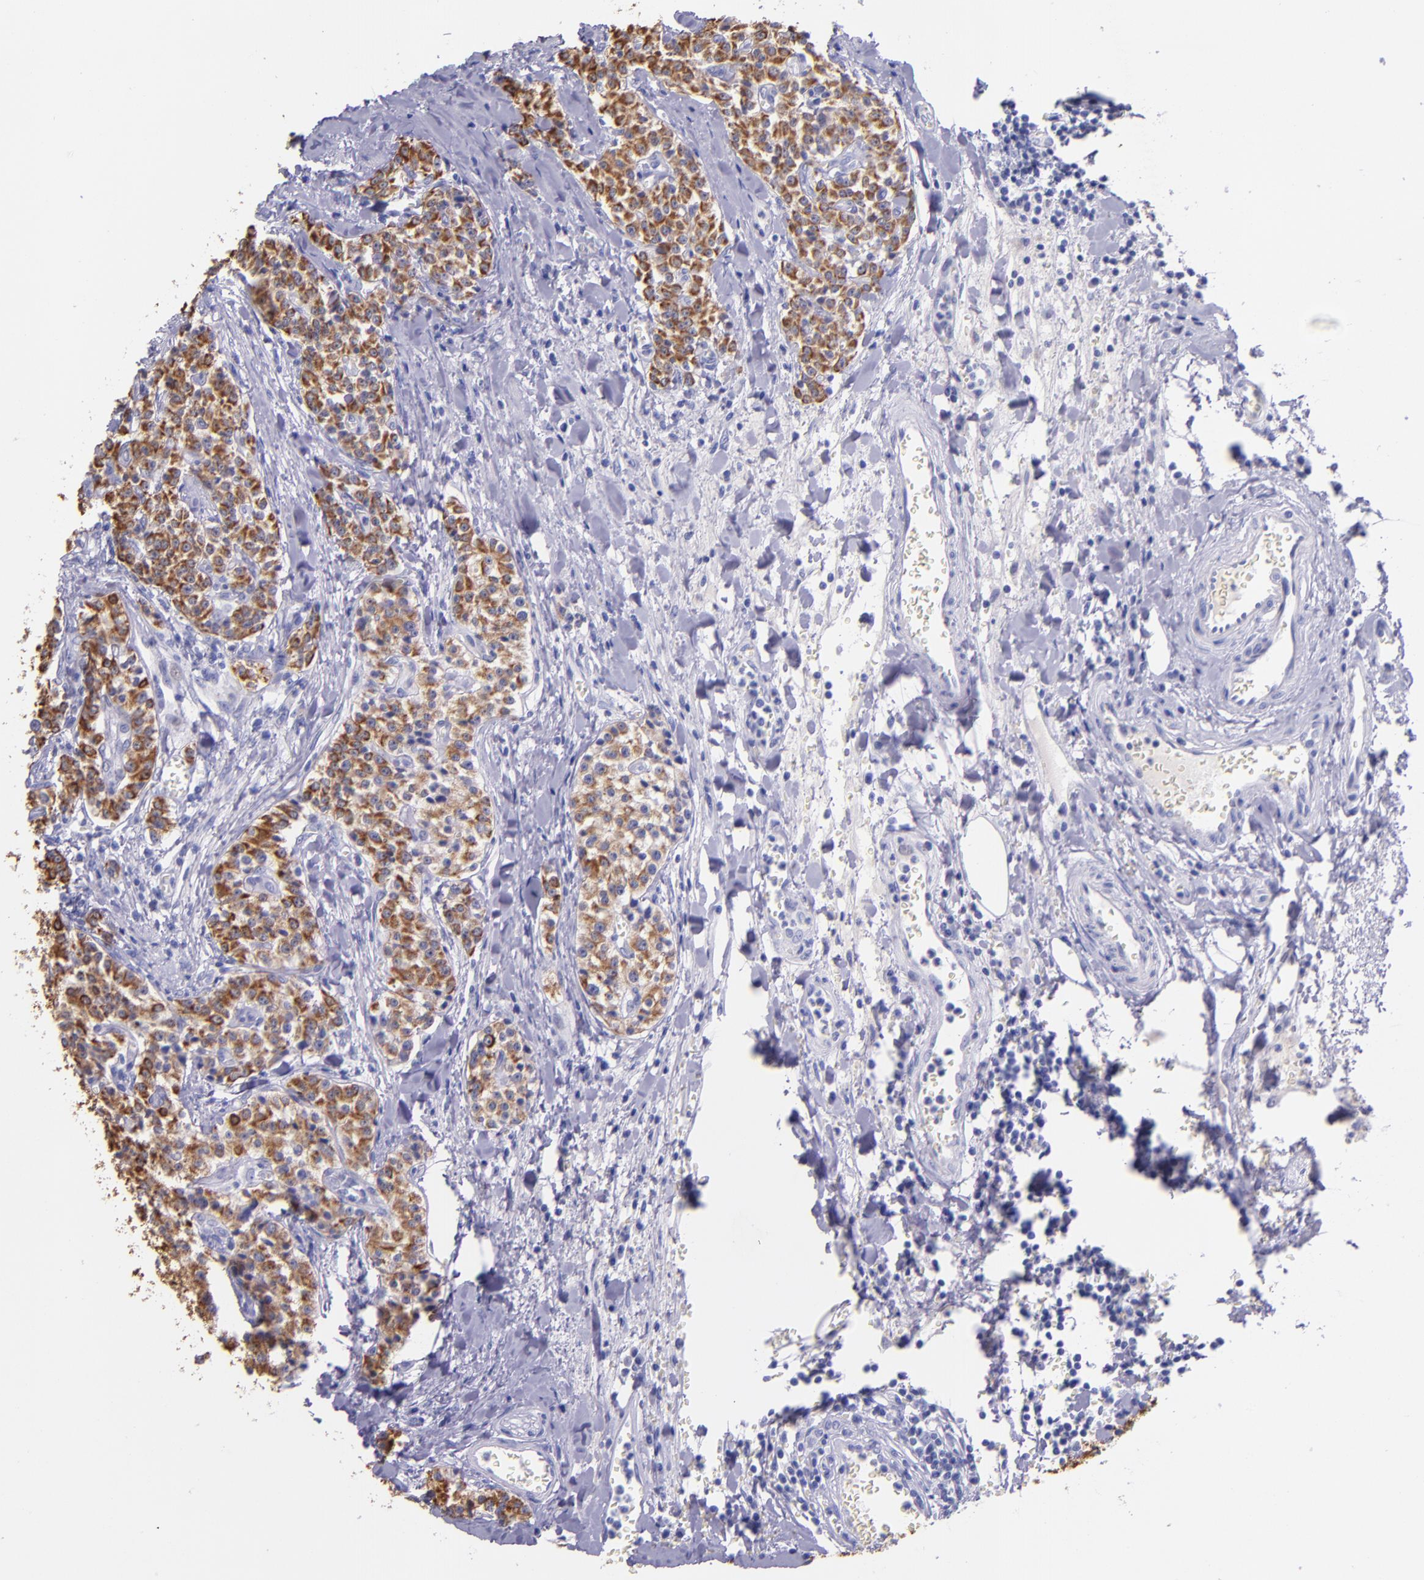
{"staining": {"intensity": "moderate", "quantity": ">75%", "location": "cytoplasmic/membranous"}, "tissue": "carcinoid", "cell_type": "Tumor cells", "image_type": "cancer", "snomed": [{"axis": "morphology", "description": "Carcinoid, malignant, NOS"}, {"axis": "topography", "description": "Stomach"}], "caption": "Immunohistochemistry (IHC) micrograph of neoplastic tissue: carcinoid stained using immunohistochemistry (IHC) displays medium levels of moderate protein expression localized specifically in the cytoplasmic/membranous of tumor cells, appearing as a cytoplasmic/membranous brown color.", "gene": "KRT4", "patient": {"sex": "female", "age": 76}}